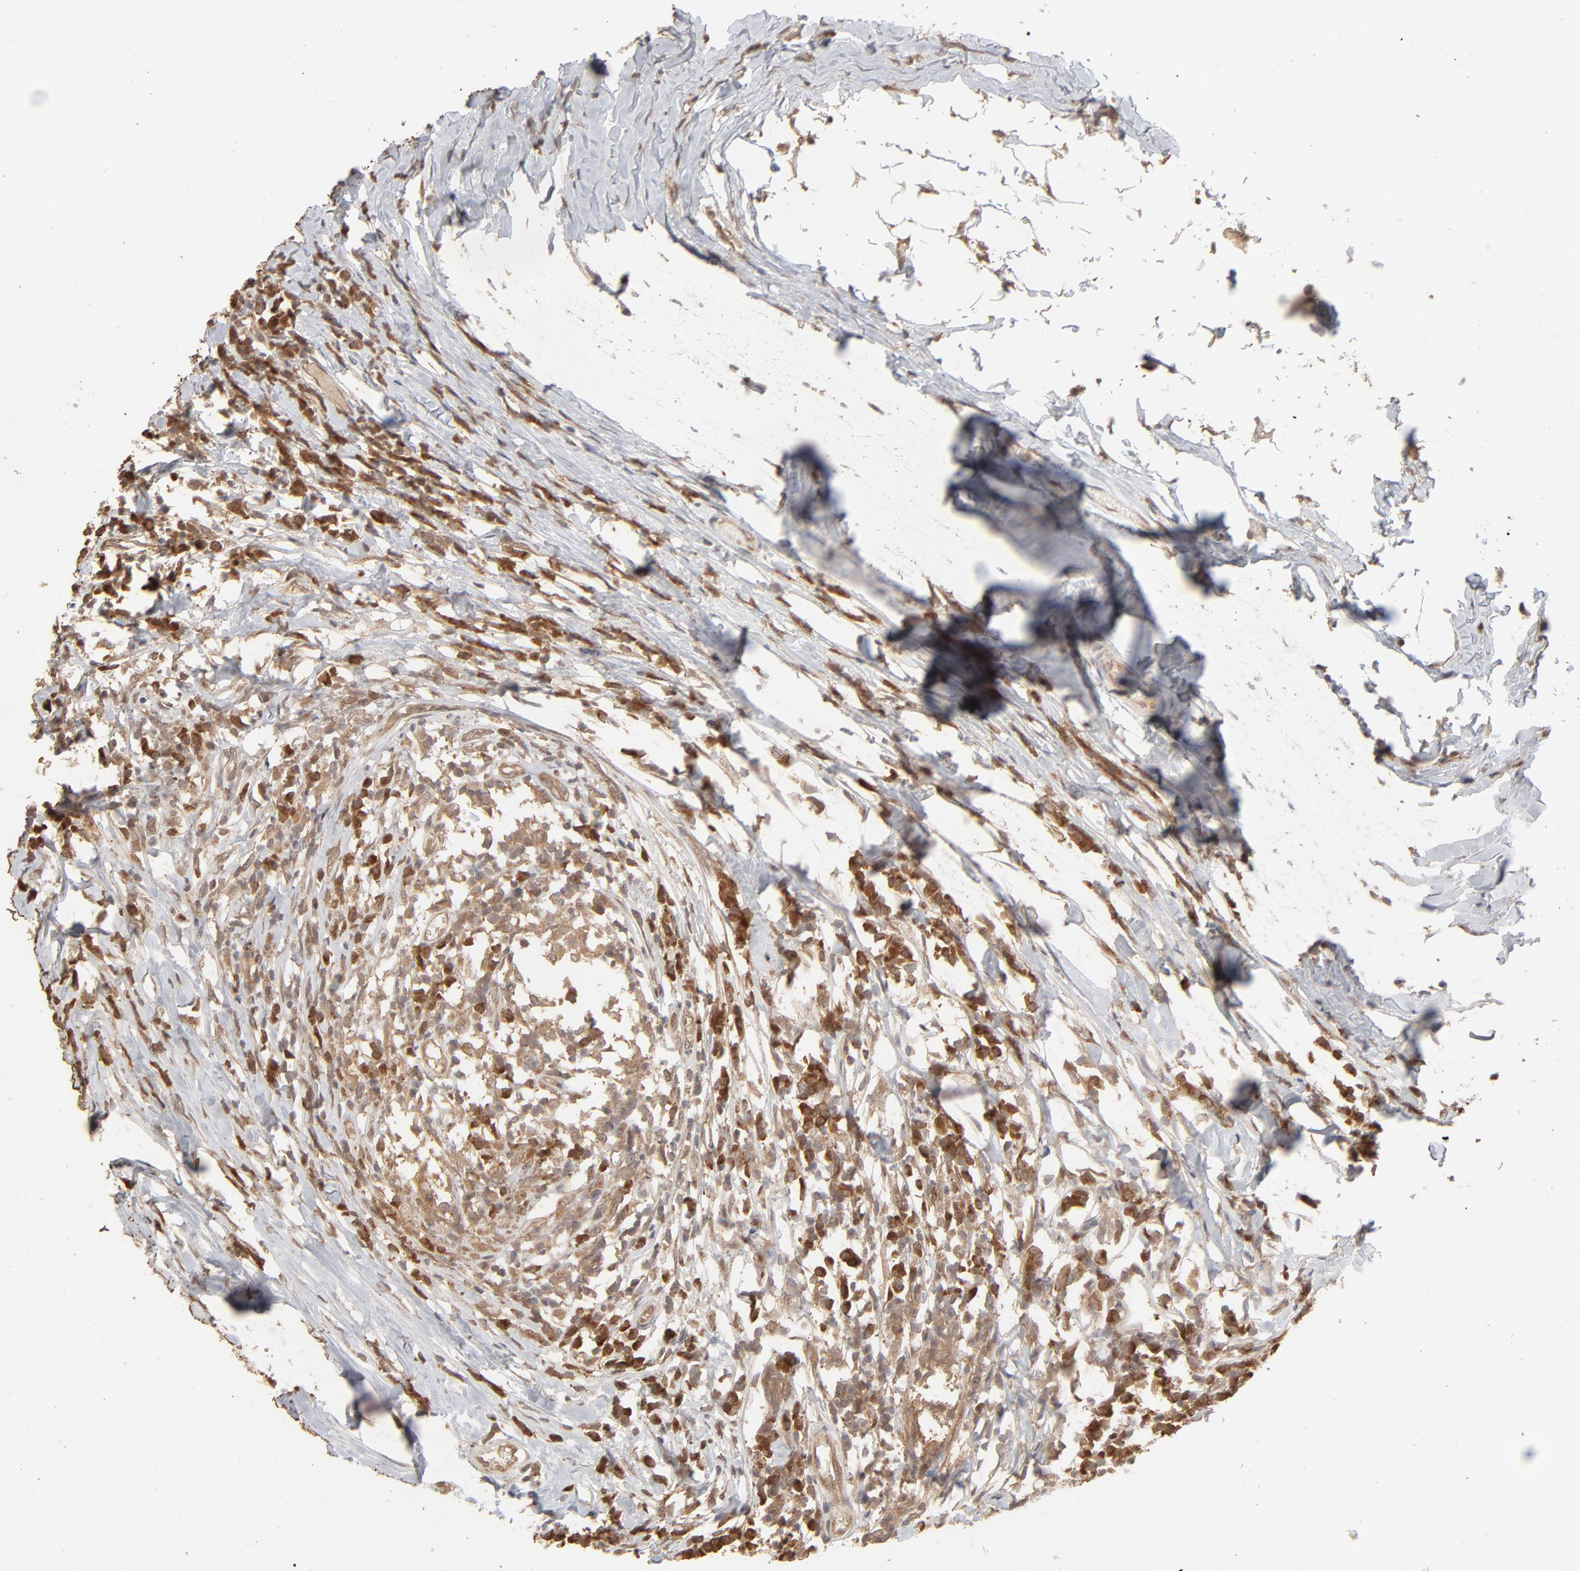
{"staining": {"intensity": "moderate", "quantity": ">75%", "location": "cytoplasmic/membranous"}, "tissue": "head and neck cancer", "cell_type": "Tumor cells", "image_type": "cancer", "snomed": [{"axis": "morphology", "description": "Adenocarcinoma, NOS"}, {"axis": "topography", "description": "Salivary gland"}, {"axis": "topography", "description": "Head-Neck"}], "caption": "IHC histopathology image of head and neck cancer (adenocarcinoma) stained for a protein (brown), which exhibits medium levels of moderate cytoplasmic/membranous positivity in about >75% of tumor cells.", "gene": "SCFD1", "patient": {"sex": "female", "age": 65}}